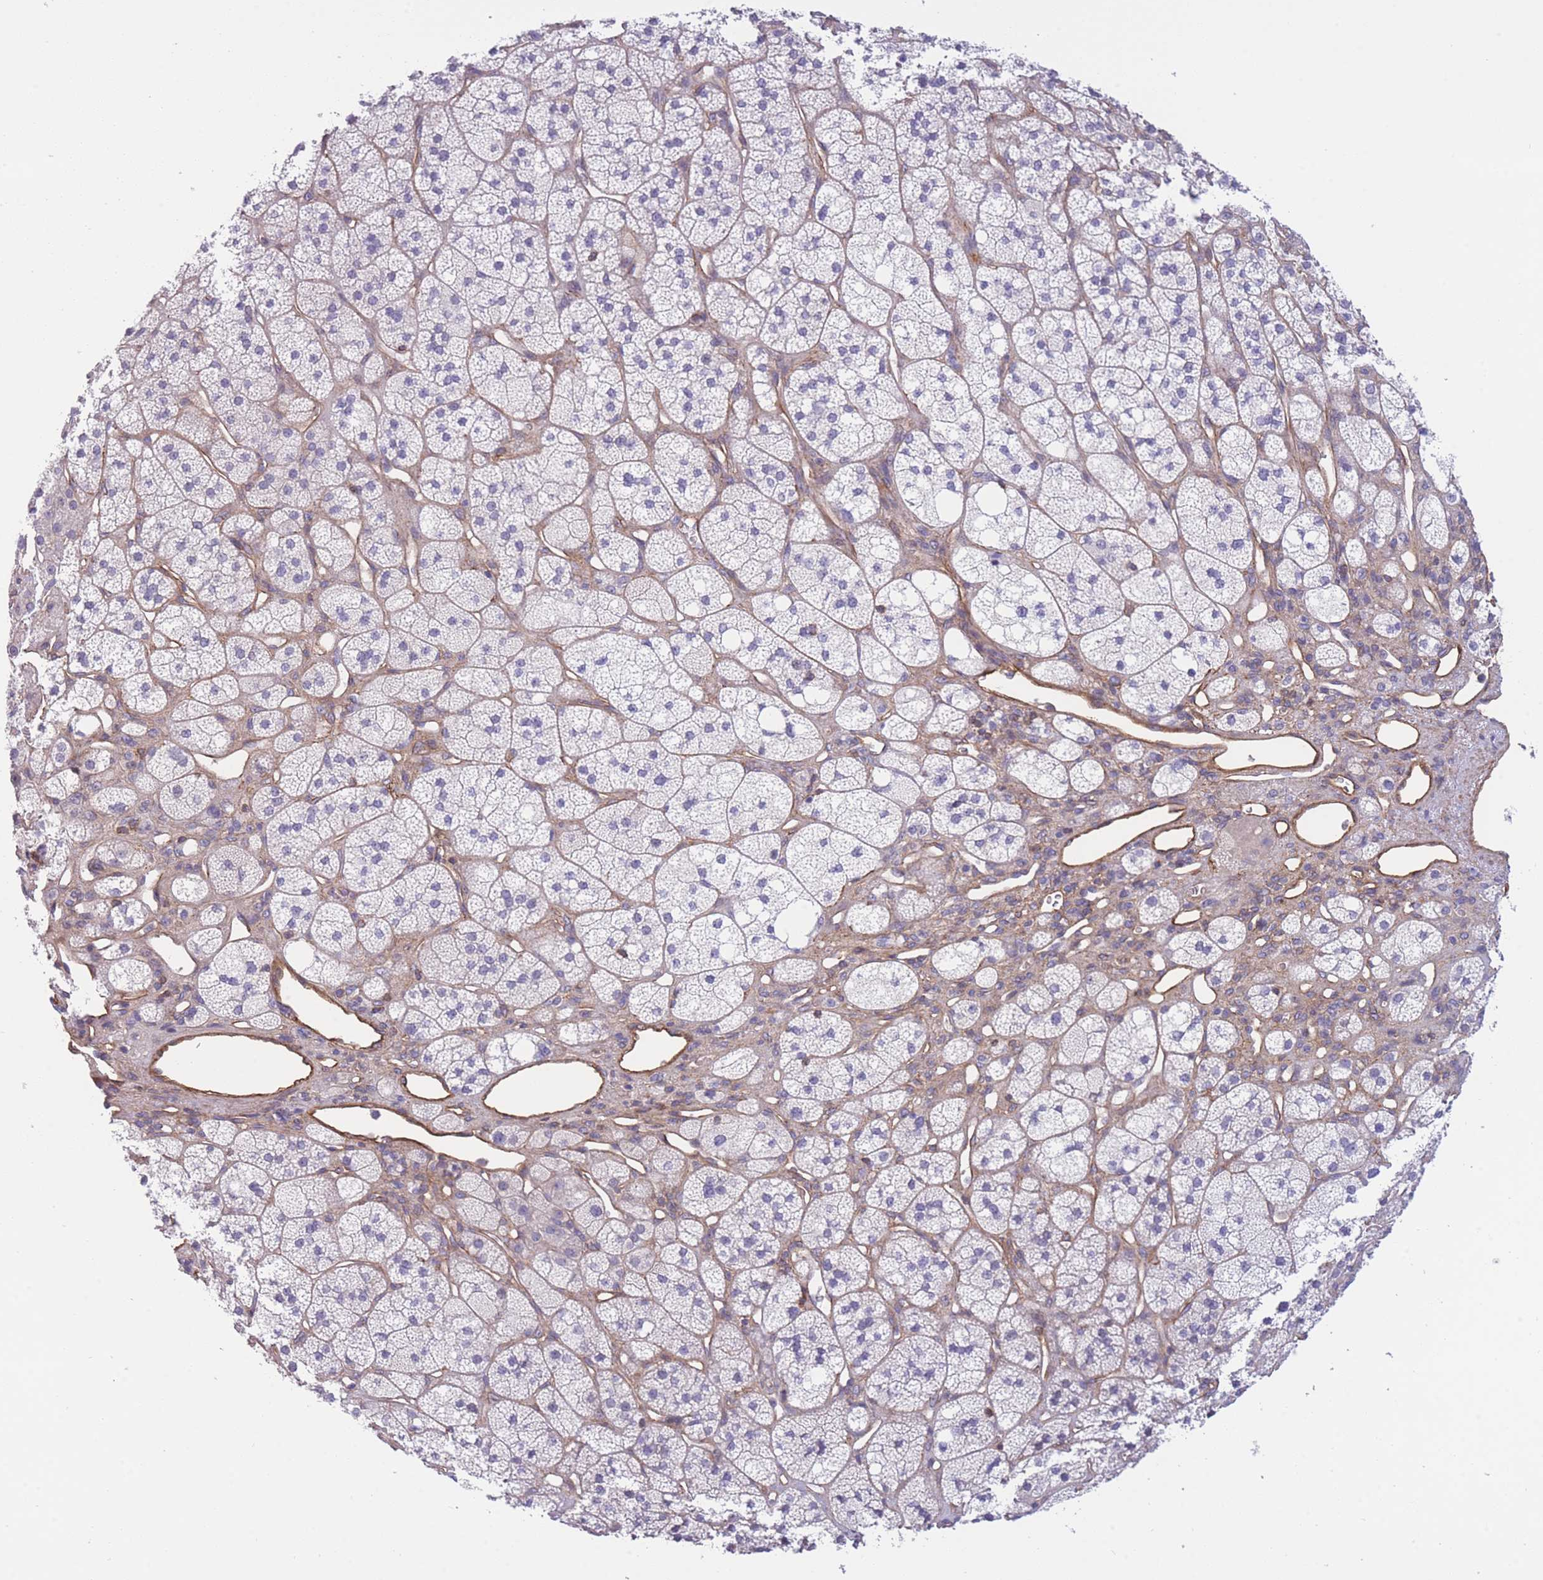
{"staining": {"intensity": "negative", "quantity": "none", "location": "none"}, "tissue": "adrenal gland", "cell_type": "Glandular cells", "image_type": "normal", "snomed": [{"axis": "morphology", "description": "Normal tissue, NOS"}, {"axis": "topography", "description": "Adrenal gland"}], "caption": "This is an immunohistochemistry image of benign adrenal gland. There is no expression in glandular cells.", "gene": "CDC25B", "patient": {"sex": "male", "age": 61}}